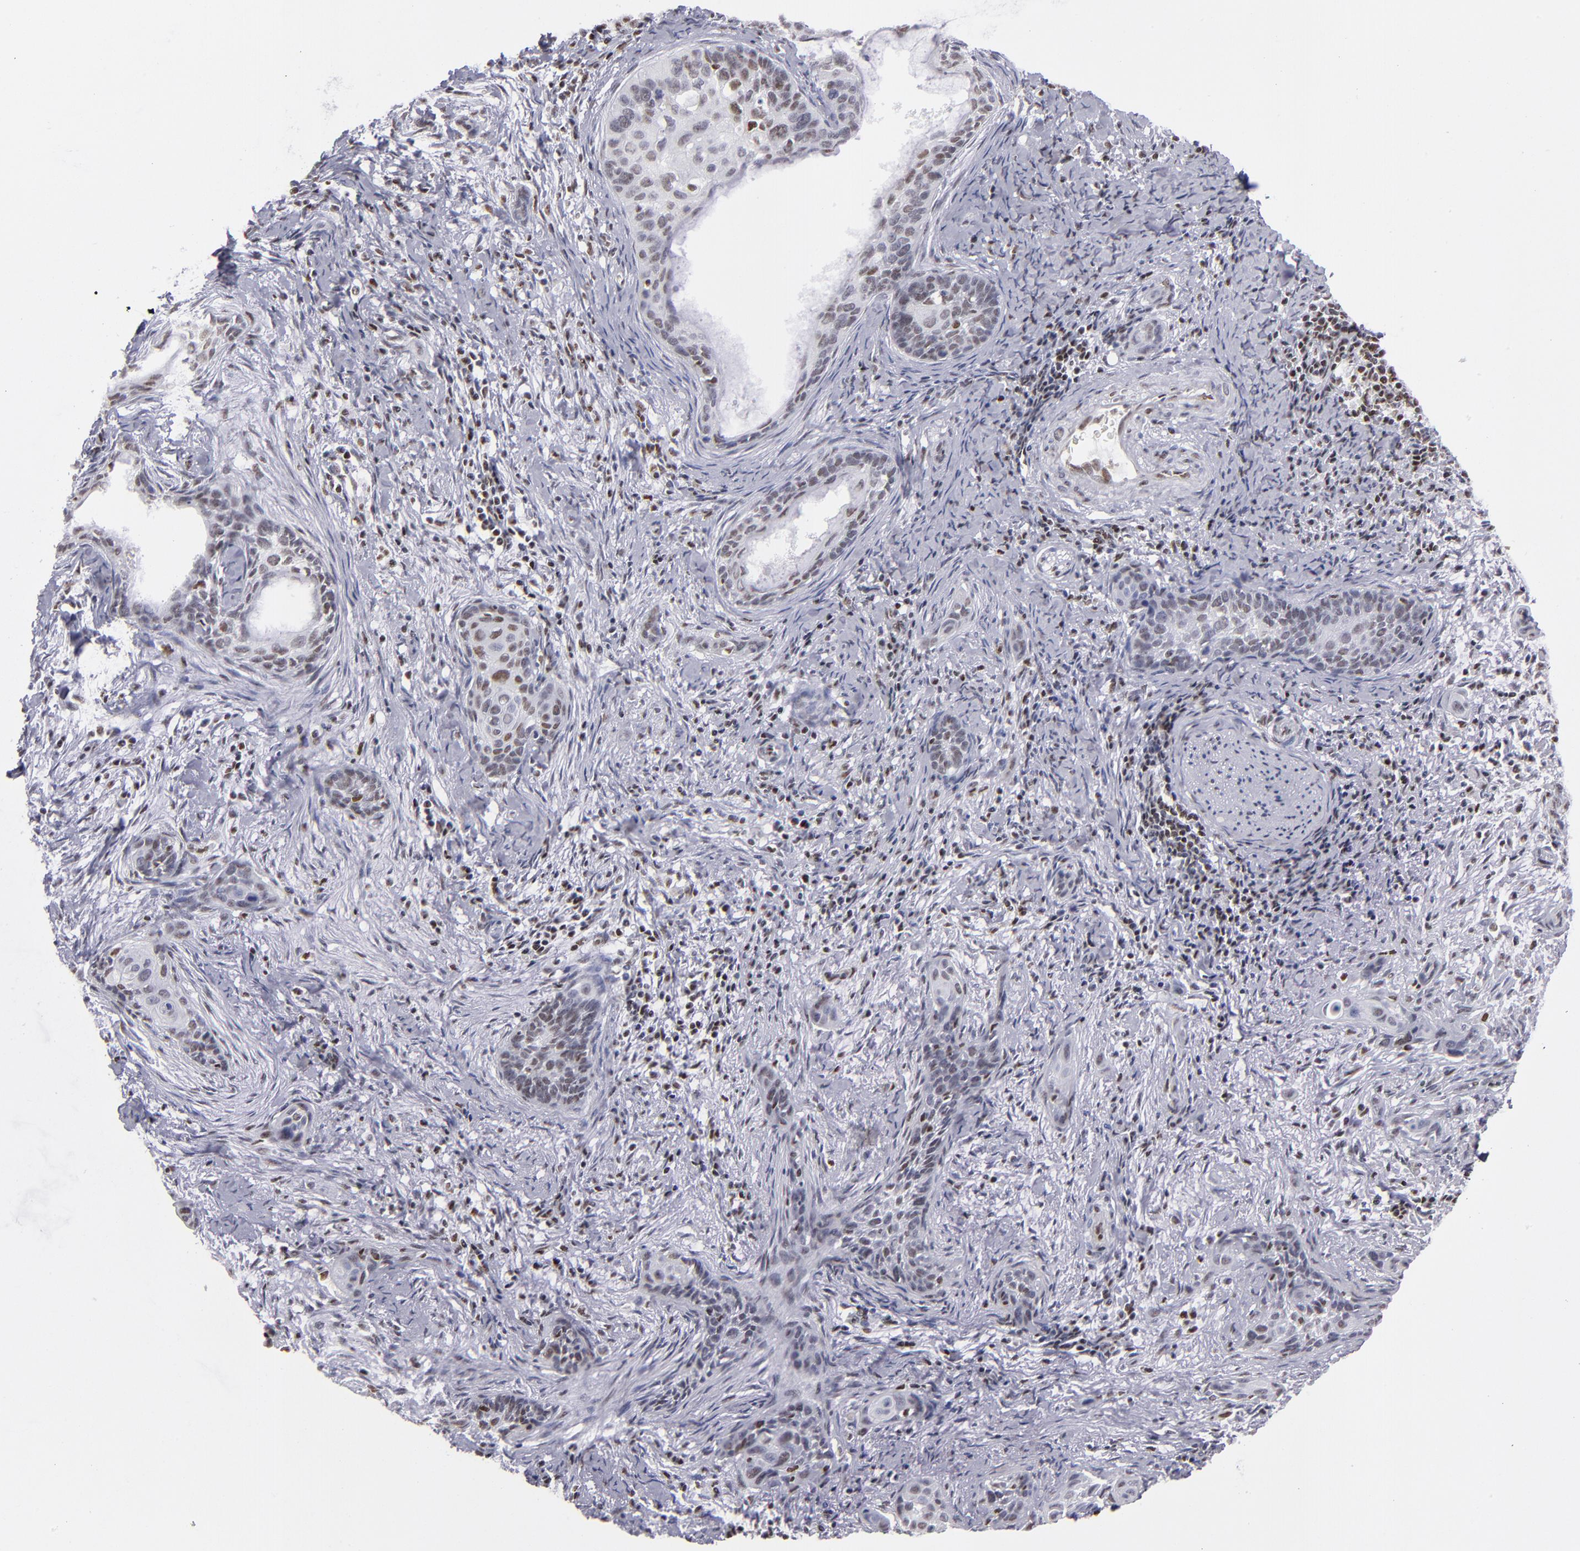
{"staining": {"intensity": "weak", "quantity": "25%-75%", "location": "nuclear"}, "tissue": "cervical cancer", "cell_type": "Tumor cells", "image_type": "cancer", "snomed": [{"axis": "morphology", "description": "Squamous cell carcinoma, NOS"}, {"axis": "topography", "description": "Cervix"}], "caption": "The micrograph shows staining of cervical cancer (squamous cell carcinoma), revealing weak nuclear protein expression (brown color) within tumor cells.", "gene": "TERF2", "patient": {"sex": "female", "age": 33}}